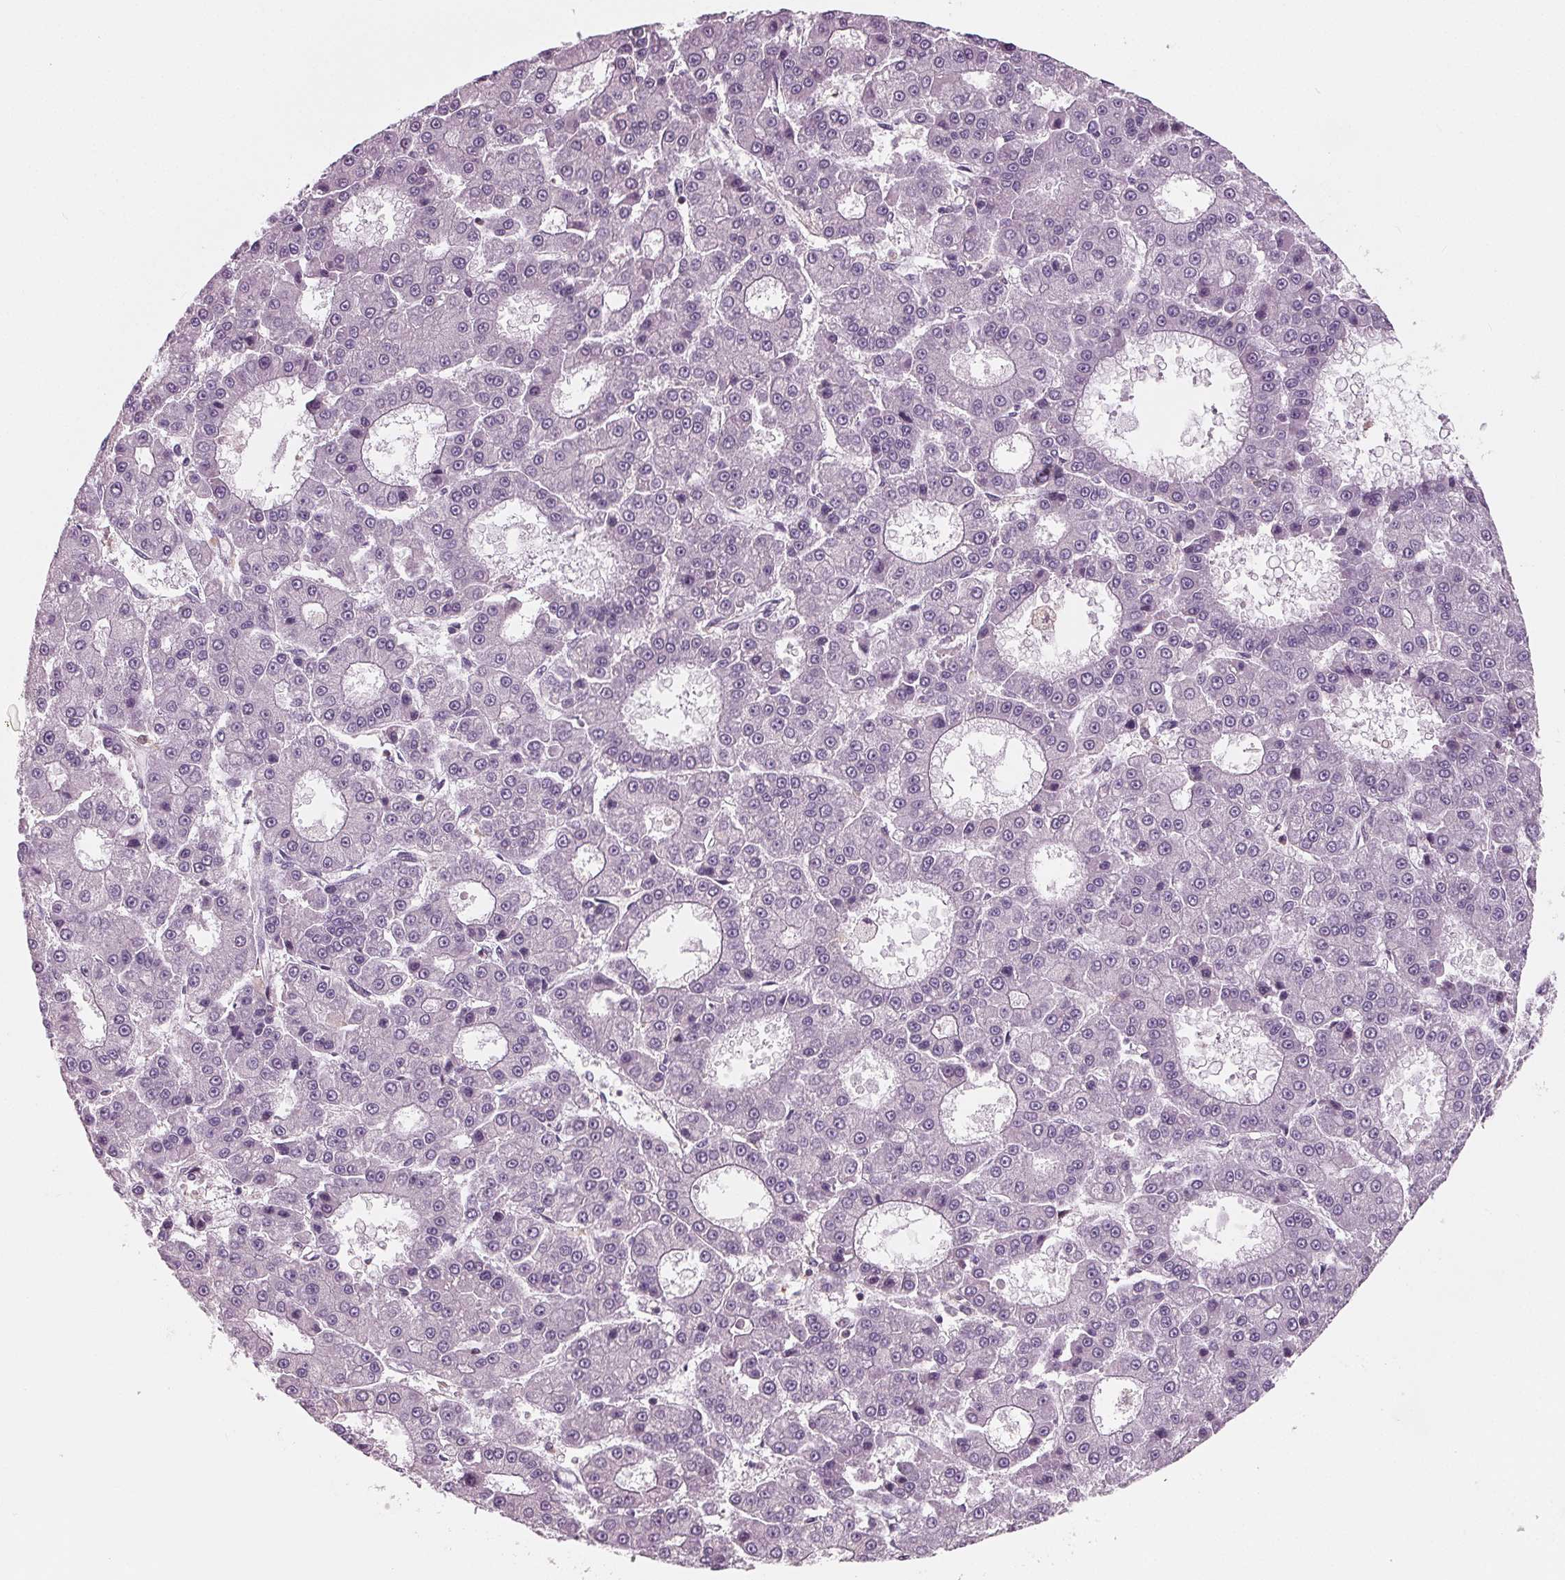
{"staining": {"intensity": "negative", "quantity": "none", "location": "none"}, "tissue": "liver cancer", "cell_type": "Tumor cells", "image_type": "cancer", "snomed": [{"axis": "morphology", "description": "Carcinoma, Hepatocellular, NOS"}, {"axis": "topography", "description": "Liver"}], "caption": "The image shows no staining of tumor cells in liver cancer (hepatocellular carcinoma).", "gene": "ARHGAP25", "patient": {"sex": "male", "age": 70}}